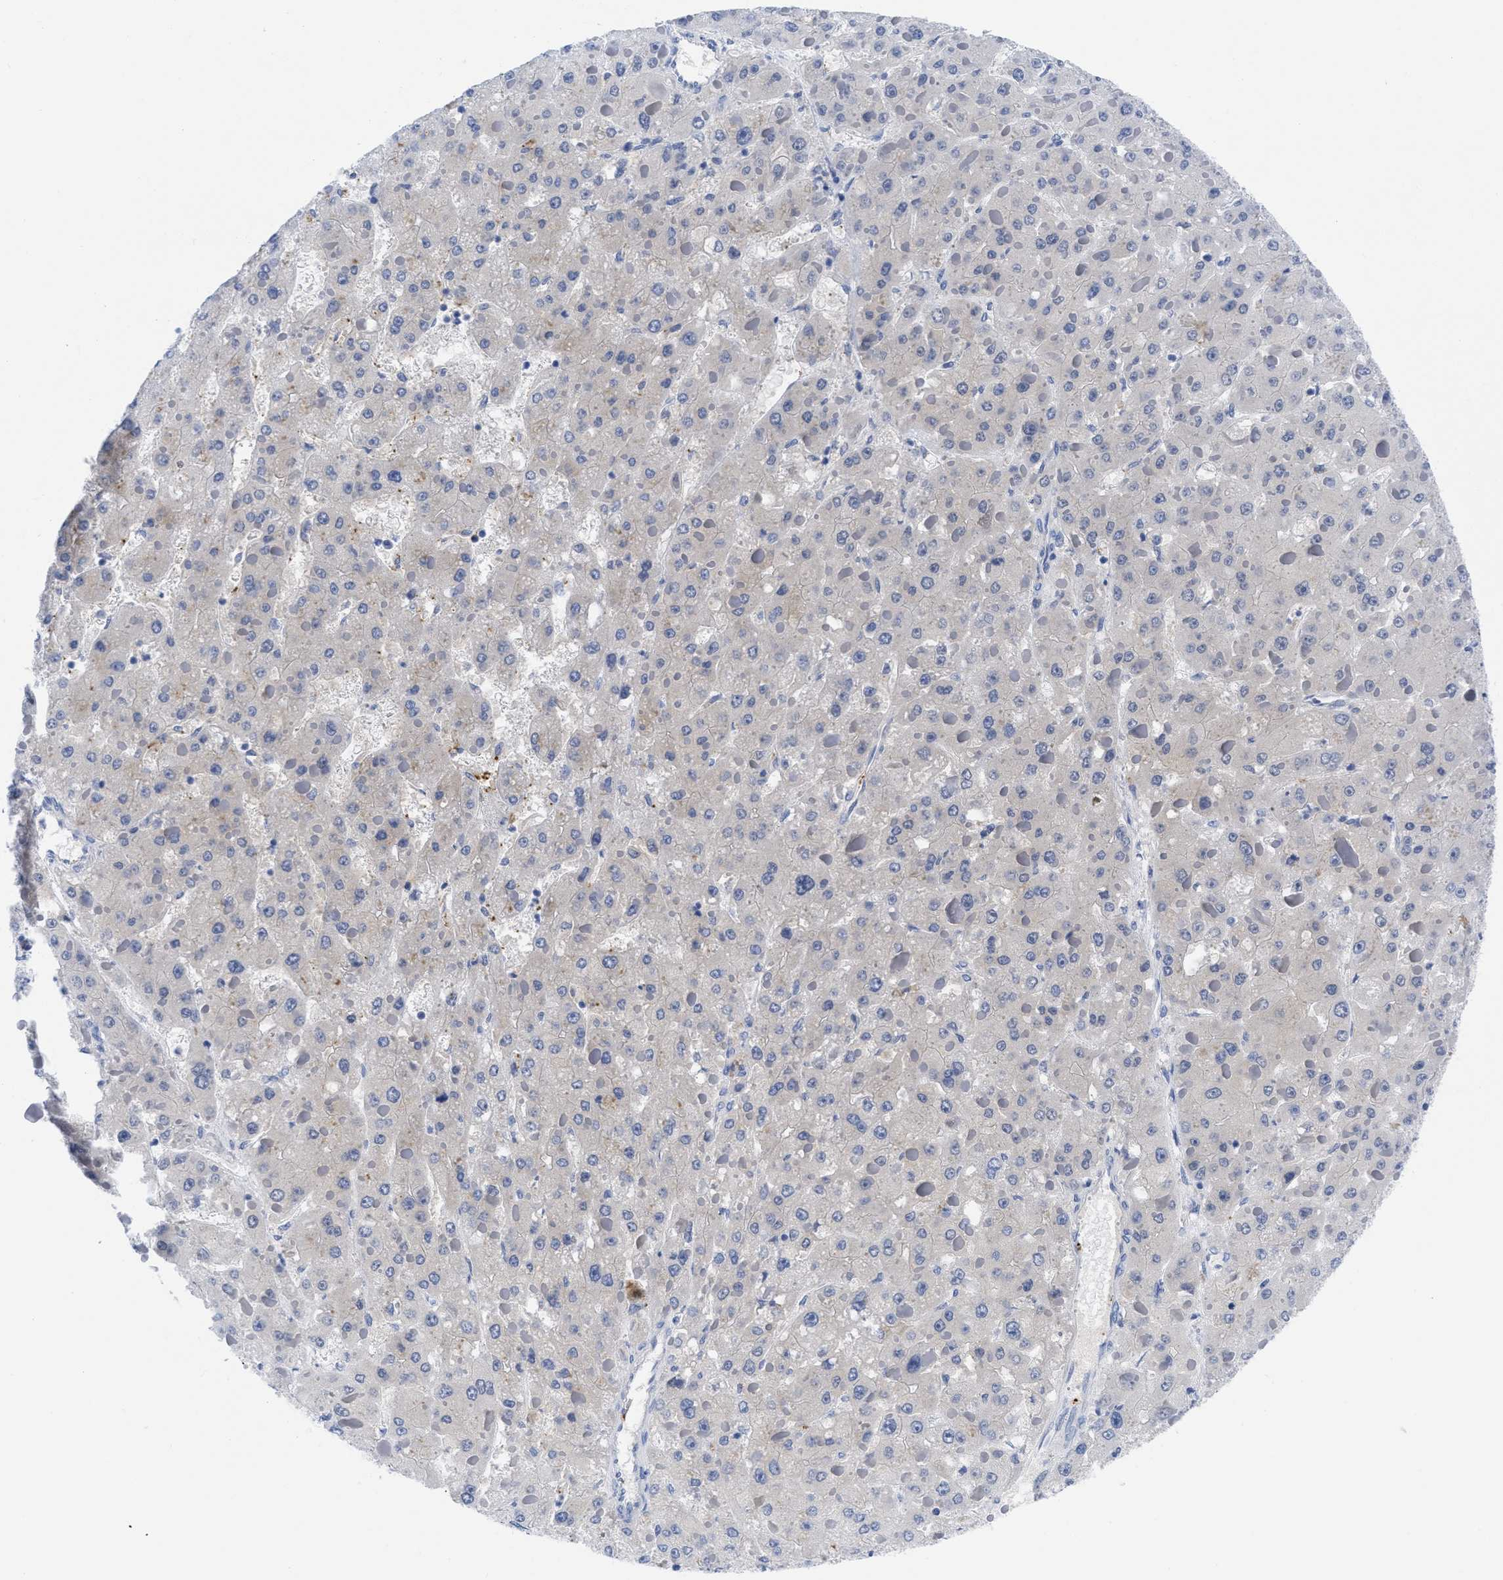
{"staining": {"intensity": "negative", "quantity": "none", "location": "none"}, "tissue": "liver cancer", "cell_type": "Tumor cells", "image_type": "cancer", "snomed": [{"axis": "morphology", "description": "Carcinoma, Hepatocellular, NOS"}, {"axis": "topography", "description": "Liver"}], "caption": "High magnification brightfield microscopy of liver hepatocellular carcinoma stained with DAB (brown) and counterstained with hematoxylin (blue): tumor cells show no significant staining. The staining is performed using DAB brown chromogen with nuclei counter-stained in using hematoxylin.", "gene": "TREML1", "patient": {"sex": "female", "age": 73}}